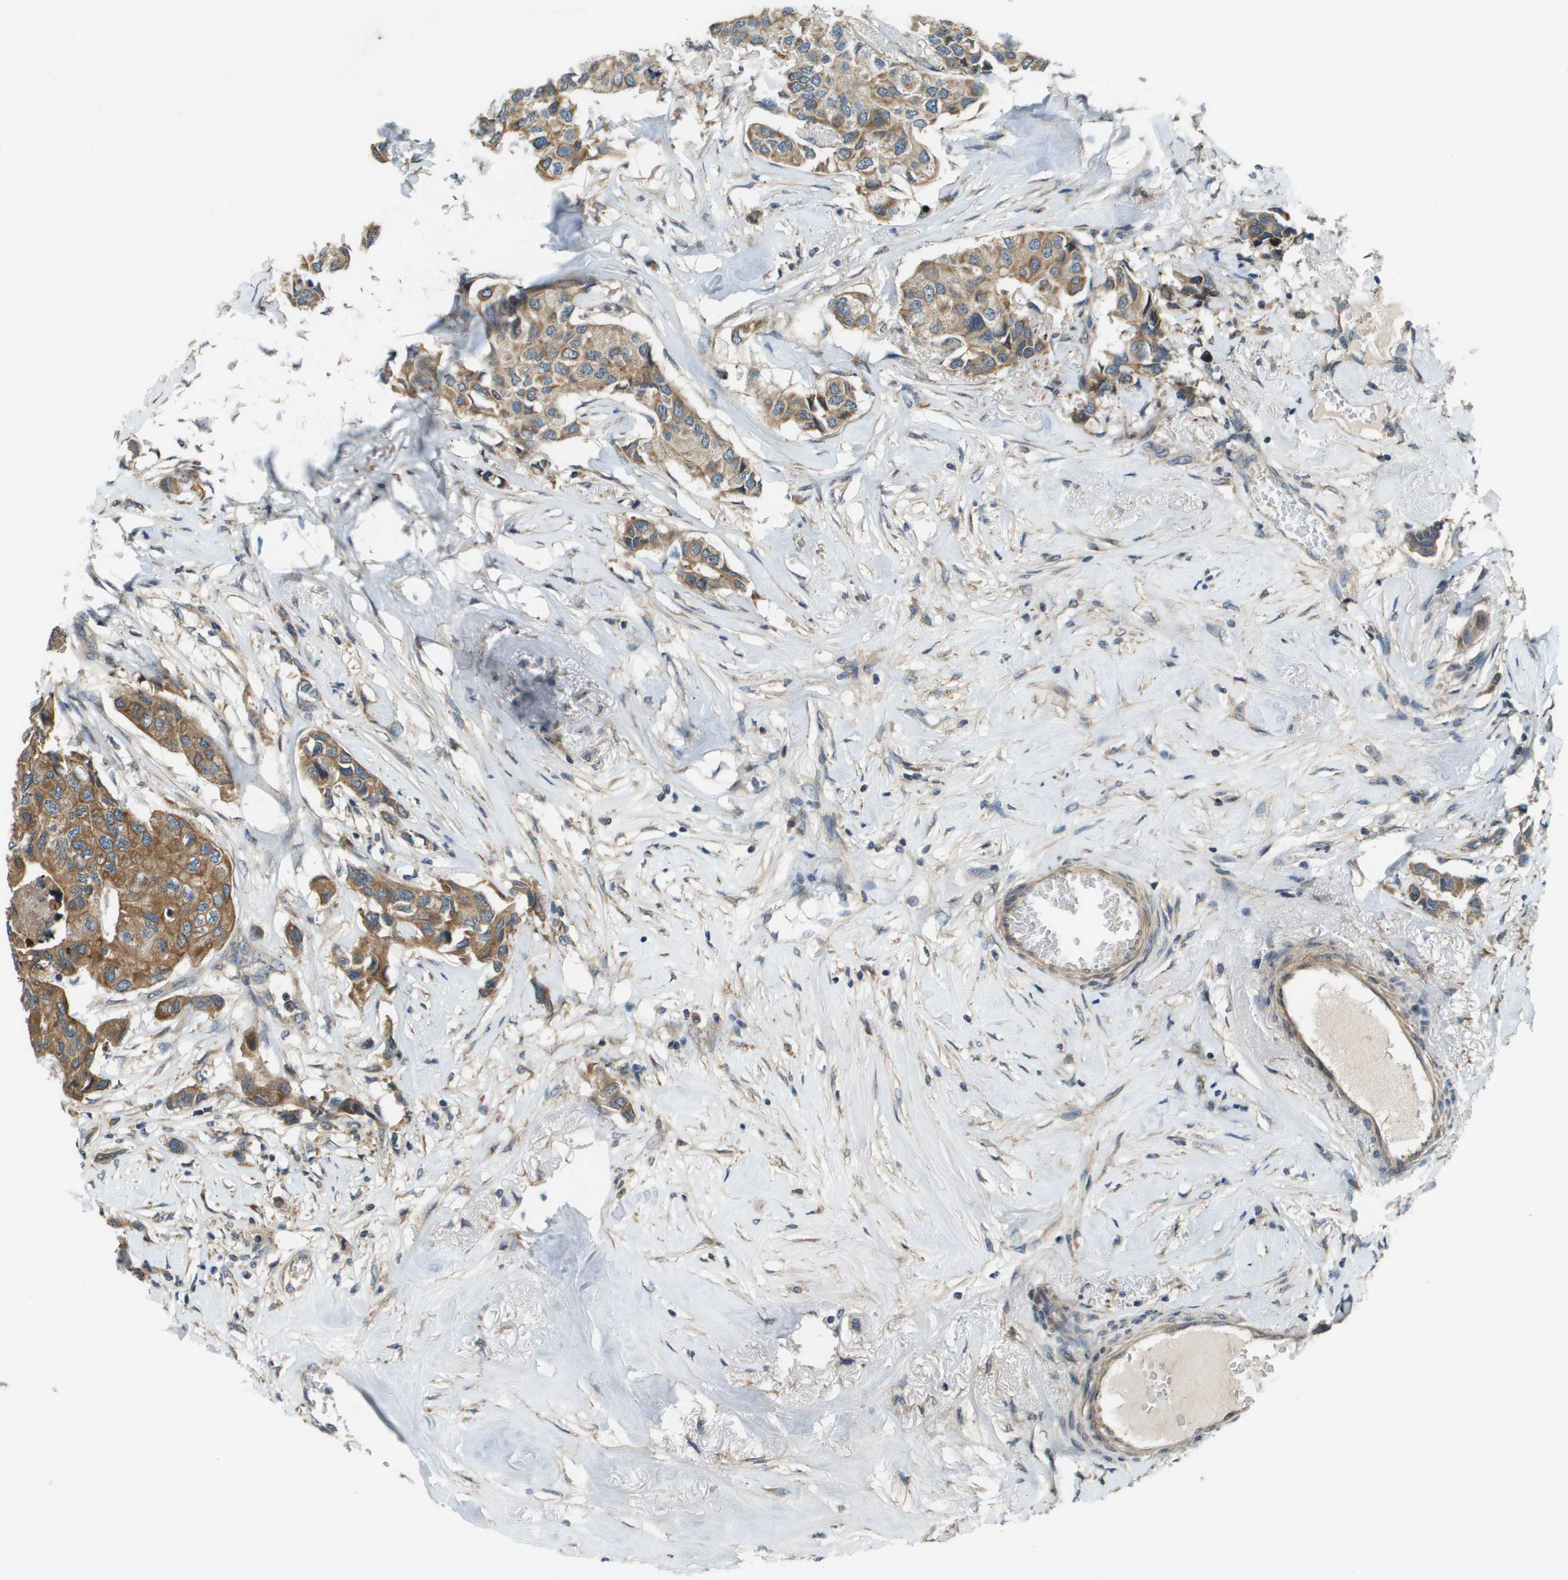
{"staining": {"intensity": "moderate", "quantity": ">75%", "location": "cytoplasmic/membranous"}, "tissue": "breast cancer", "cell_type": "Tumor cells", "image_type": "cancer", "snomed": [{"axis": "morphology", "description": "Duct carcinoma"}, {"axis": "topography", "description": "Breast"}], "caption": "Breast cancer stained with immunohistochemistry (IHC) displays moderate cytoplasmic/membranous expression in about >75% of tumor cells.", "gene": "CDKN2C", "patient": {"sex": "female", "age": 80}}